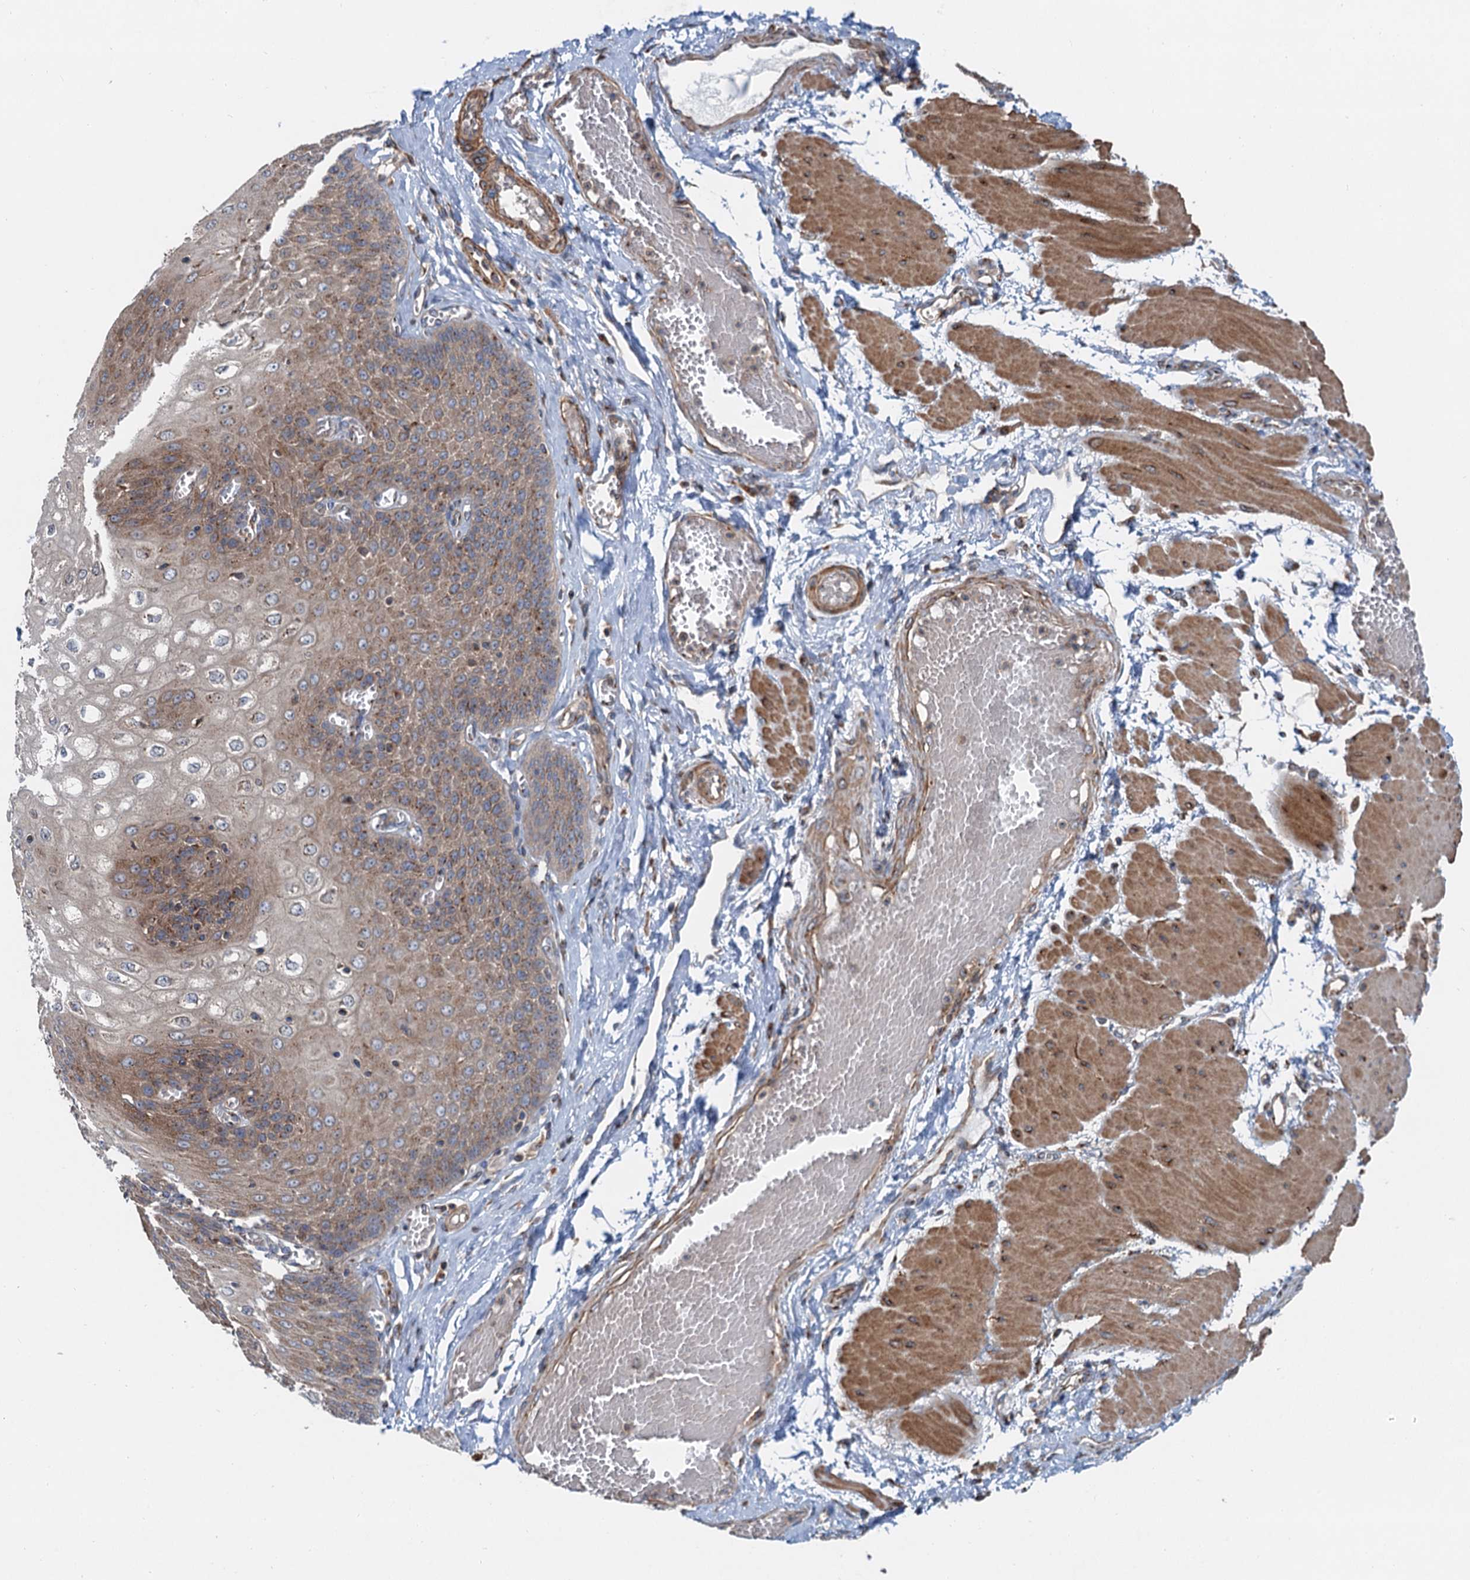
{"staining": {"intensity": "moderate", "quantity": ">75%", "location": "cytoplasmic/membranous"}, "tissue": "esophagus", "cell_type": "Squamous epithelial cells", "image_type": "normal", "snomed": [{"axis": "morphology", "description": "Normal tissue, NOS"}, {"axis": "topography", "description": "Esophagus"}], "caption": "Immunohistochemical staining of normal esophagus shows >75% levels of moderate cytoplasmic/membranous protein positivity in about >75% of squamous epithelial cells.", "gene": "ANKRD26", "patient": {"sex": "male", "age": 60}}